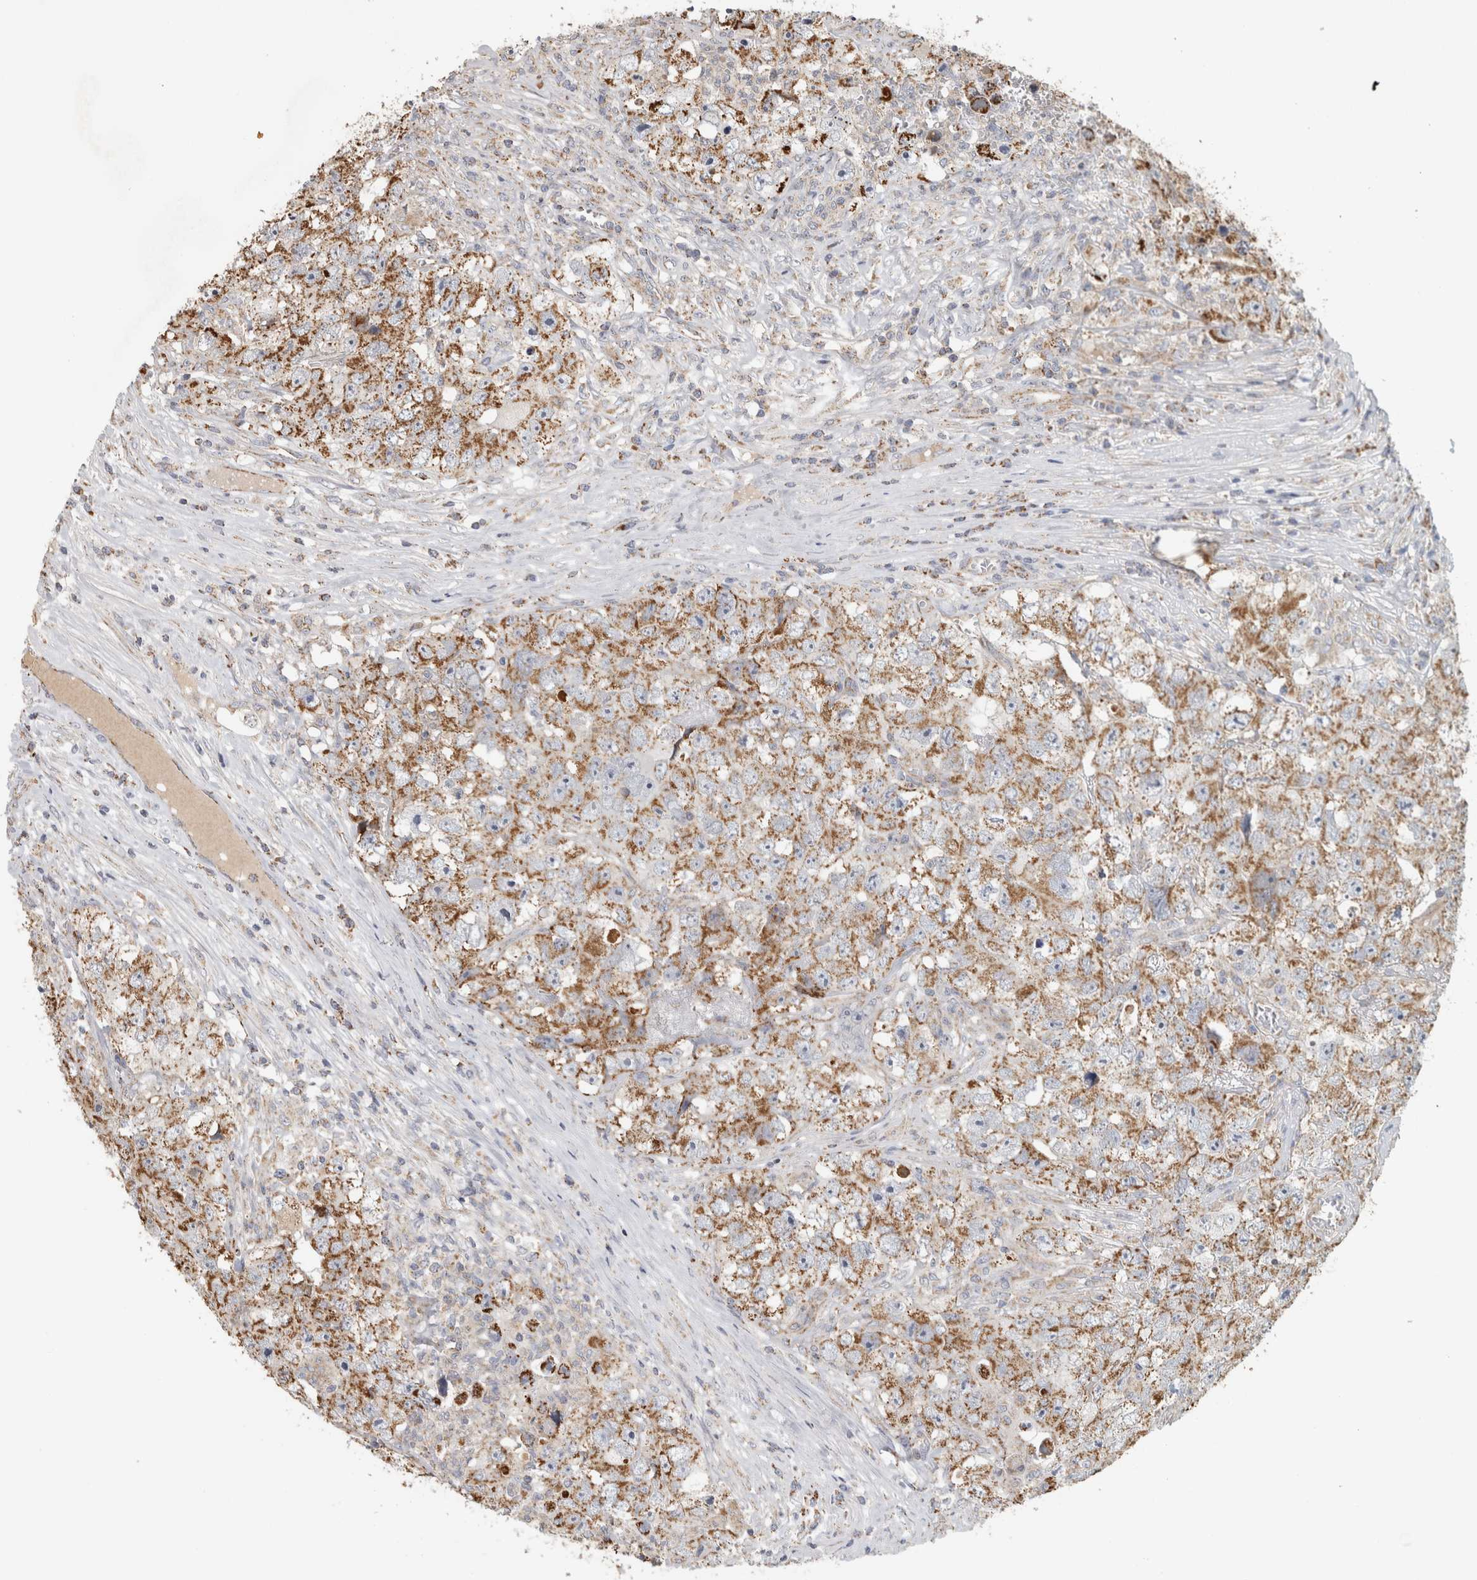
{"staining": {"intensity": "moderate", "quantity": ">75%", "location": "cytoplasmic/membranous"}, "tissue": "testis cancer", "cell_type": "Tumor cells", "image_type": "cancer", "snomed": [{"axis": "morphology", "description": "Seminoma, NOS"}, {"axis": "morphology", "description": "Carcinoma, Embryonal, NOS"}, {"axis": "topography", "description": "Testis"}], "caption": "Moderate cytoplasmic/membranous protein positivity is identified in approximately >75% of tumor cells in testis seminoma.", "gene": "ST8SIA1", "patient": {"sex": "male", "age": 43}}